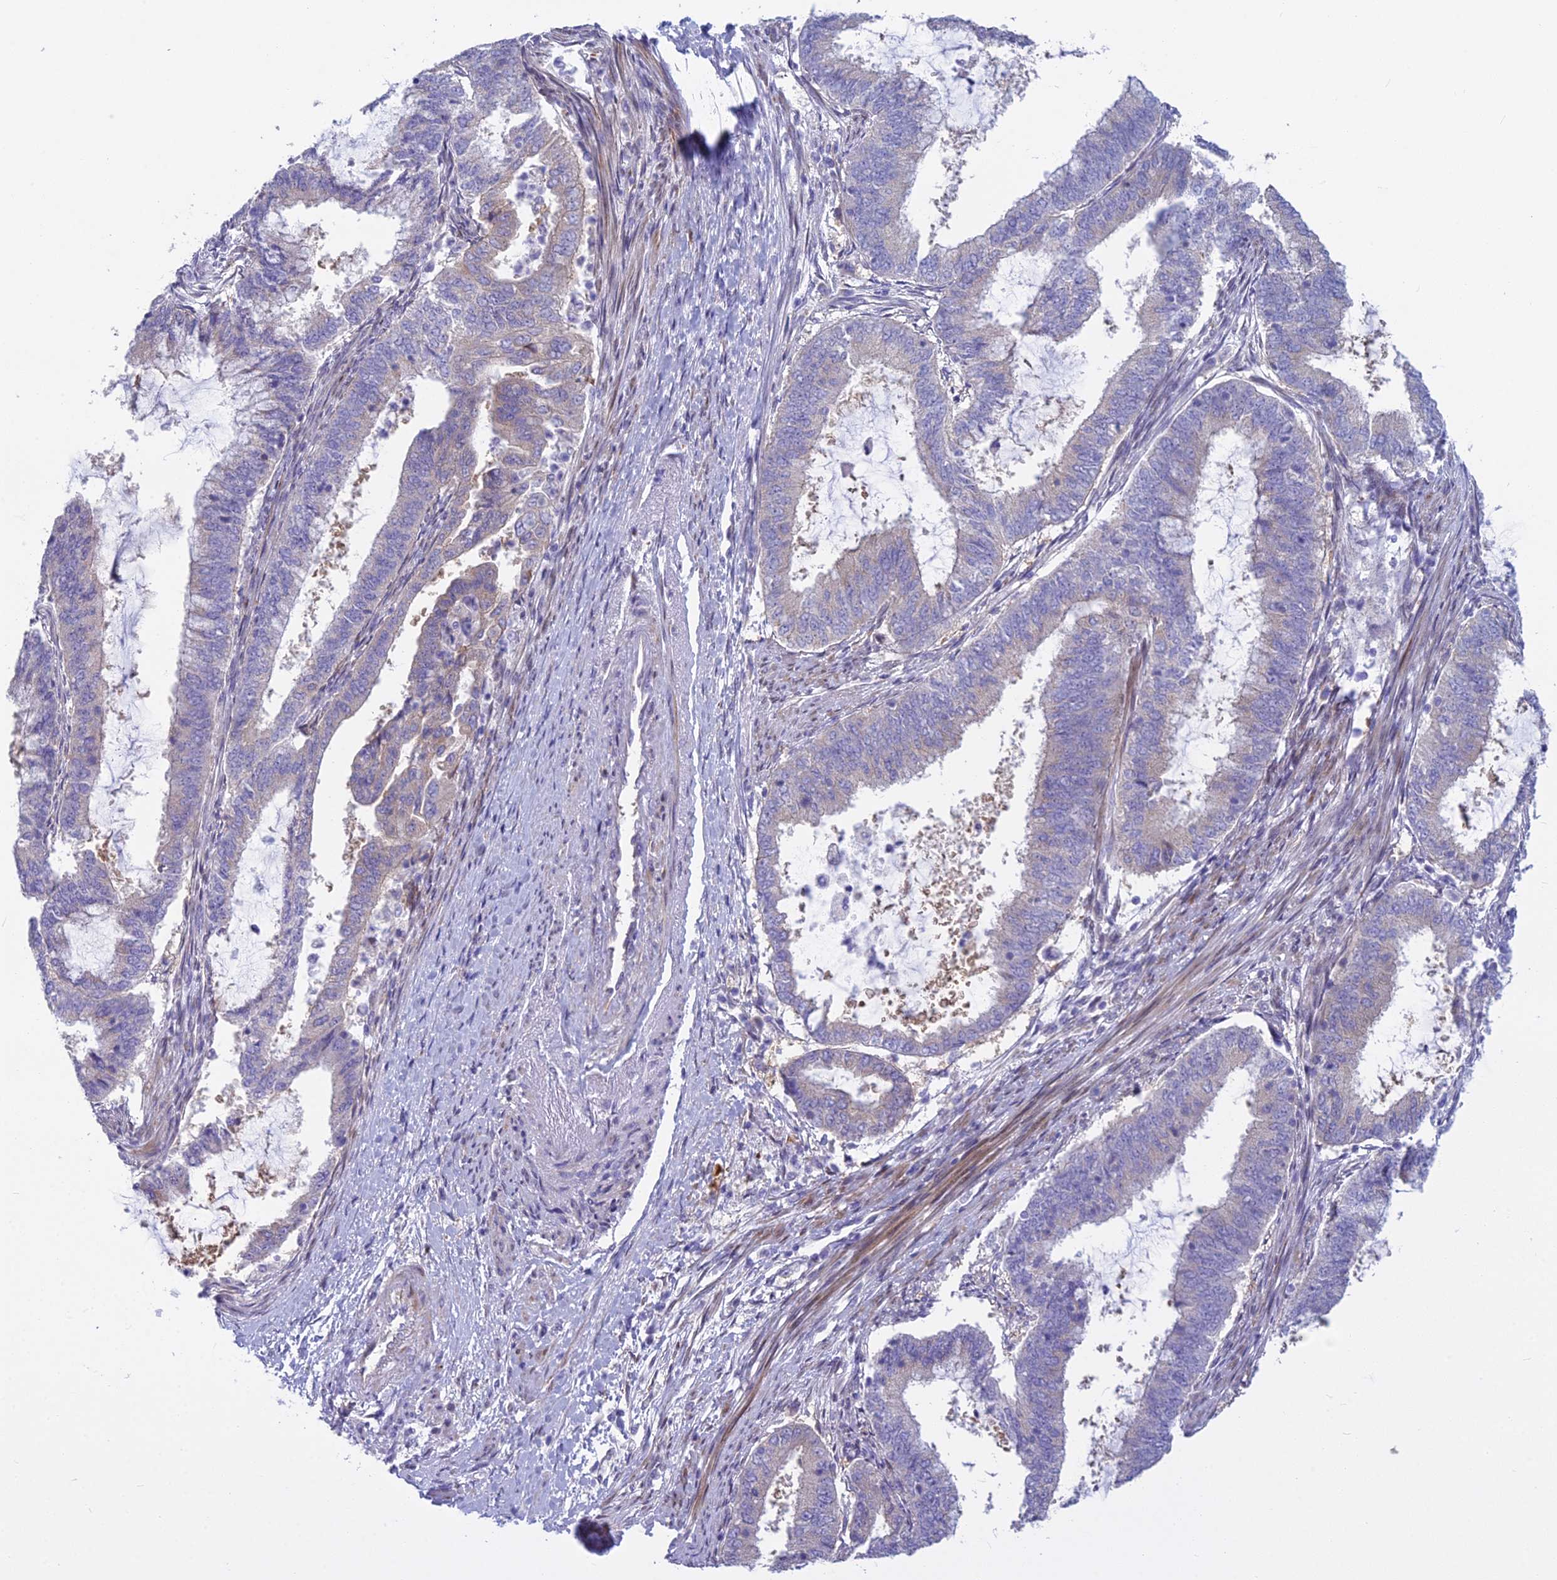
{"staining": {"intensity": "negative", "quantity": "none", "location": "none"}, "tissue": "endometrial cancer", "cell_type": "Tumor cells", "image_type": "cancer", "snomed": [{"axis": "morphology", "description": "Adenocarcinoma, NOS"}, {"axis": "topography", "description": "Endometrium"}], "caption": "Adenocarcinoma (endometrial) stained for a protein using immunohistochemistry (IHC) displays no expression tumor cells.", "gene": "PCDHB14", "patient": {"sex": "female", "age": 51}}